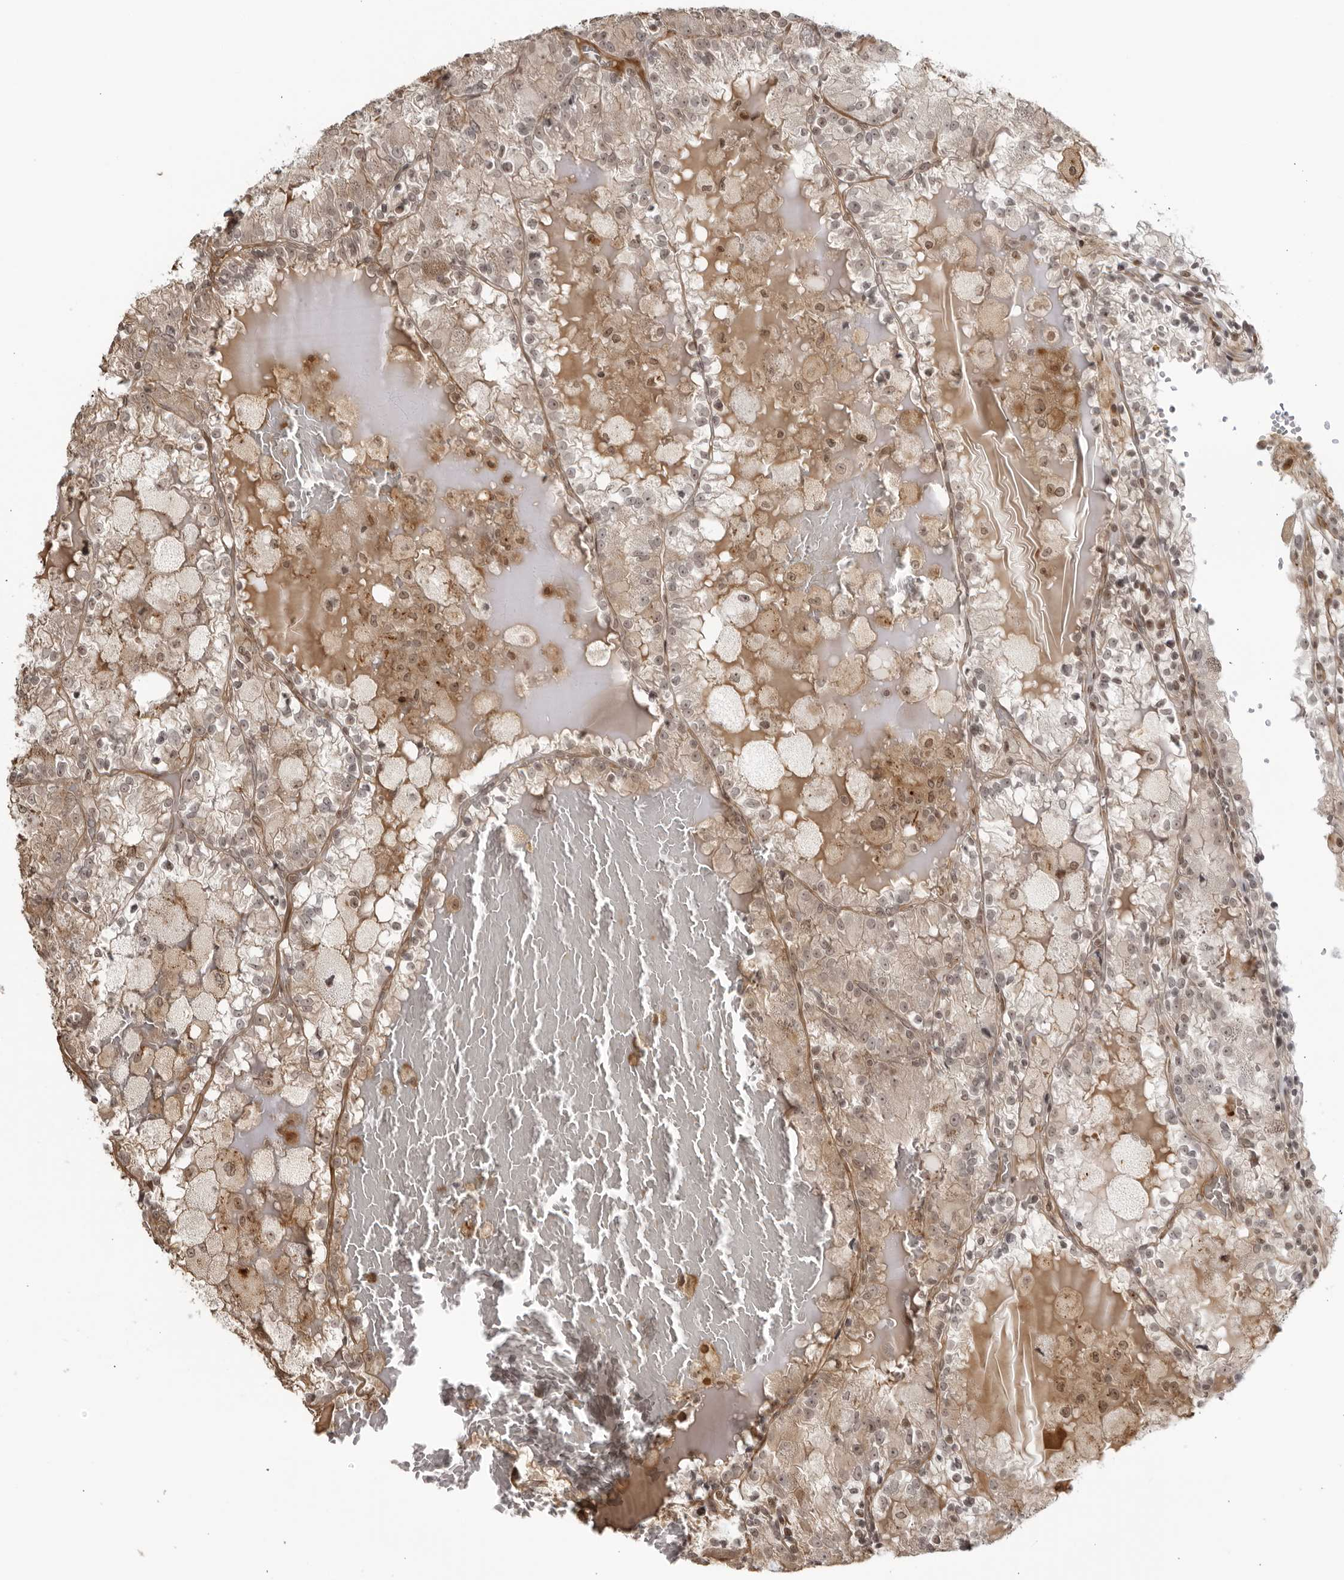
{"staining": {"intensity": "weak", "quantity": ">75%", "location": "cytoplasmic/membranous,nuclear"}, "tissue": "renal cancer", "cell_type": "Tumor cells", "image_type": "cancer", "snomed": [{"axis": "morphology", "description": "Adenocarcinoma, NOS"}, {"axis": "topography", "description": "Kidney"}], "caption": "Renal adenocarcinoma stained with a protein marker displays weak staining in tumor cells.", "gene": "TCF21", "patient": {"sex": "female", "age": 56}}